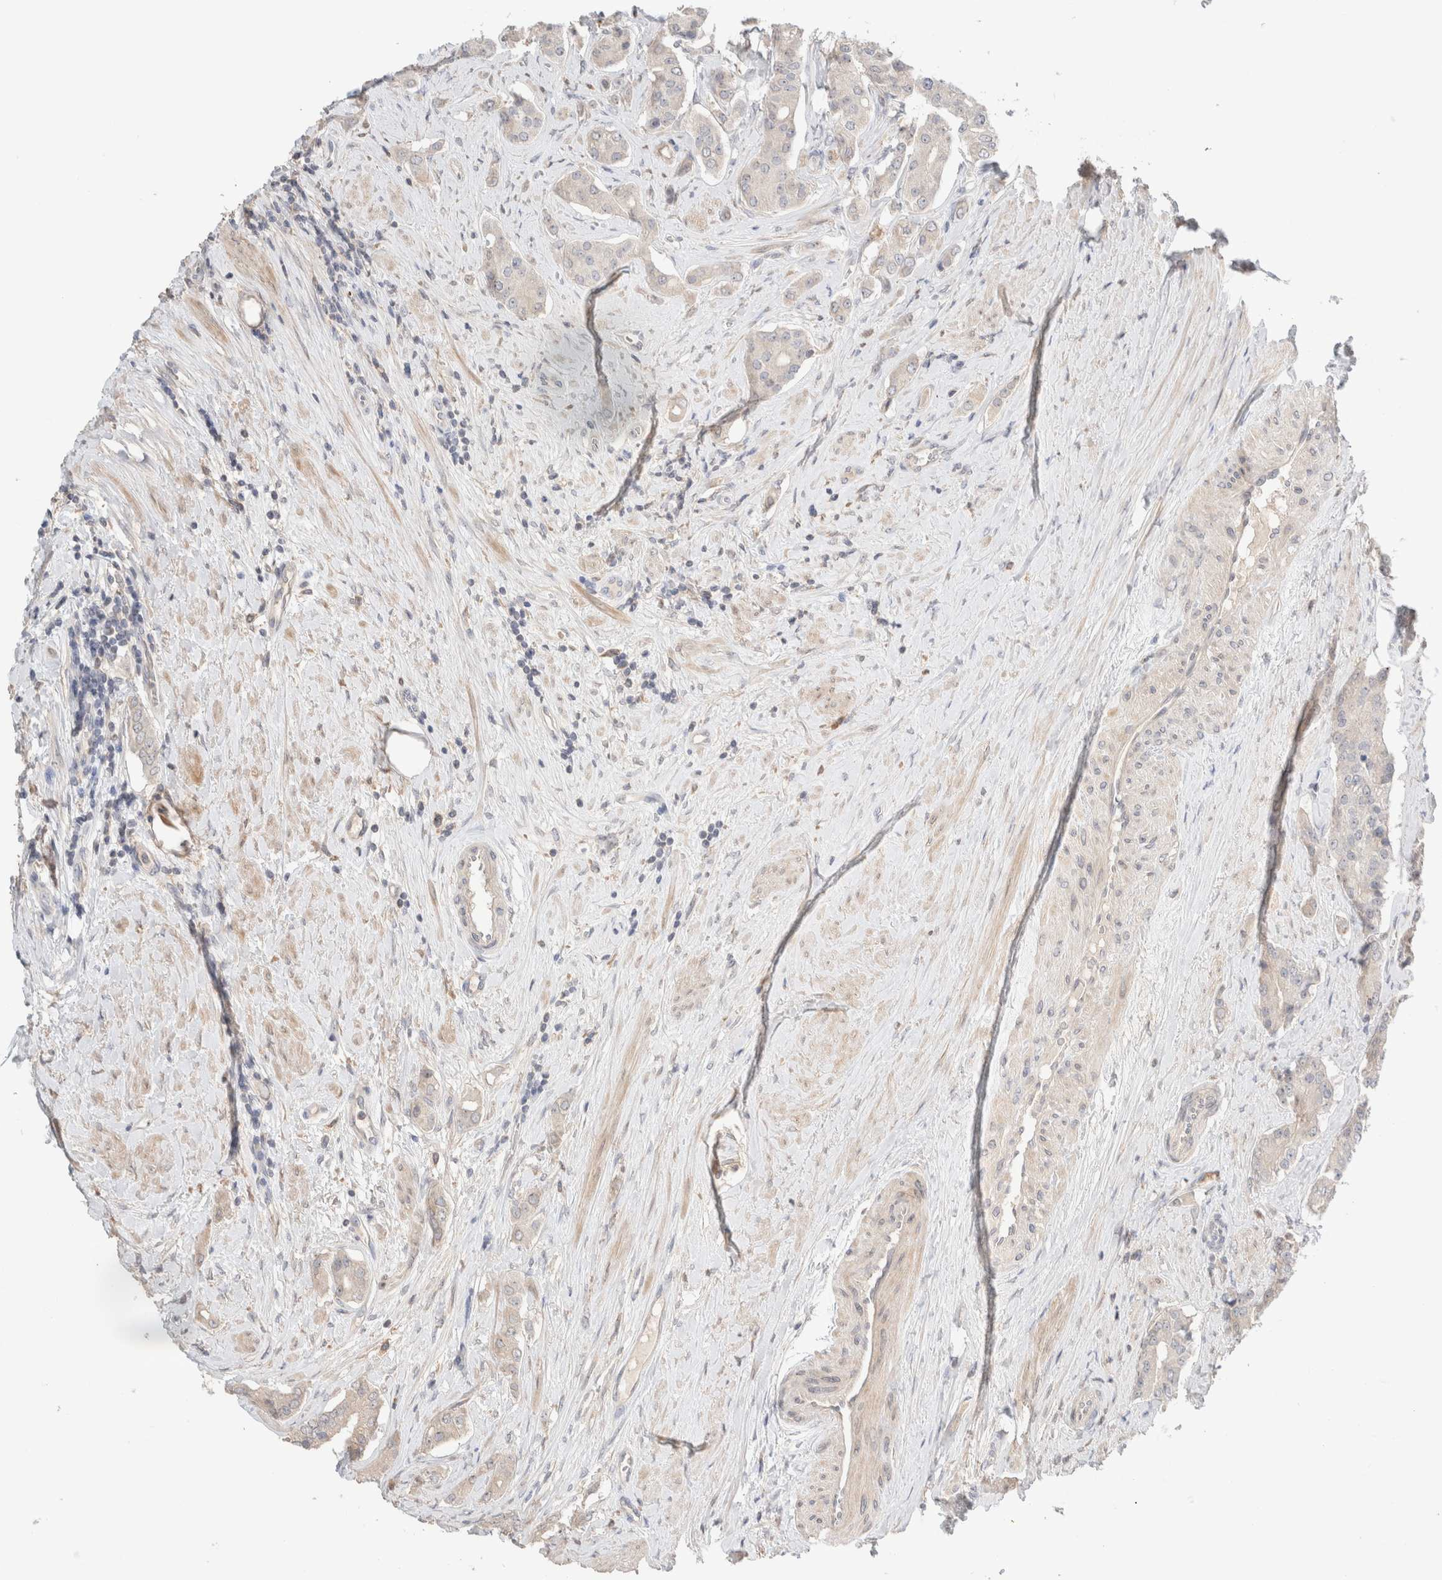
{"staining": {"intensity": "negative", "quantity": "none", "location": "none"}, "tissue": "prostate cancer", "cell_type": "Tumor cells", "image_type": "cancer", "snomed": [{"axis": "morphology", "description": "Adenocarcinoma, High grade"}, {"axis": "topography", "description": "Prostate"}], "caption": "IHC image of human prostate cancer stained for a protein (brown), which displays no staining in tumor cells. (Stains: DAB (3,3'-diaminobenzidine) IHC with hematoxylin counter stain, Microscopy: brightfield microscopy at high magnification).", "gene": "TRIM41", "patient": {"sex": "male", "age": 71}}